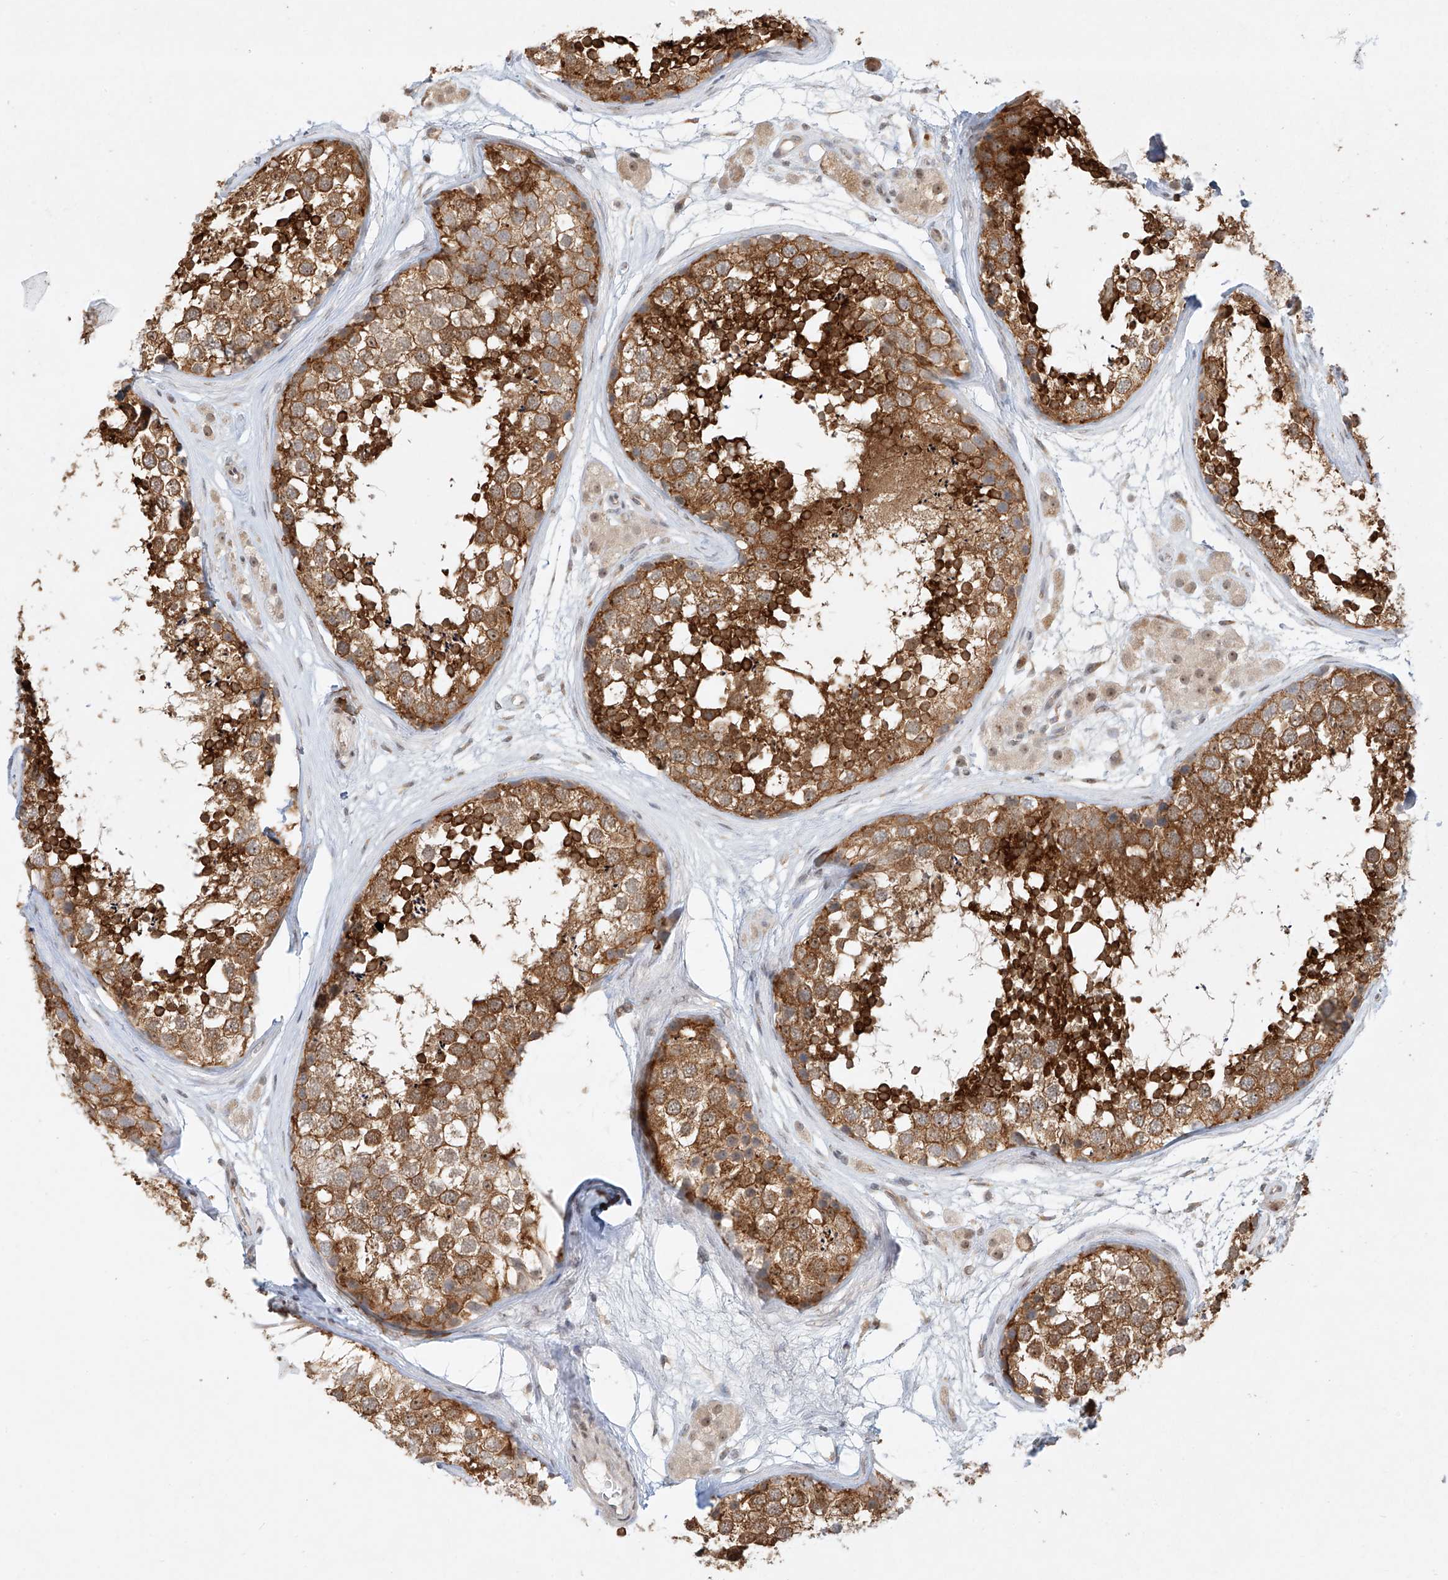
{"staining": {"intensity": "strong", "quantity": "25%-75%", "location": "cytoplasmic/membranous"}, "tissue": "testis", "cell_type": "Cells in seminiferous ducts", "image_type": "normal", "snomed": [{"axis": "morphology", "description": "Normal tissue, NOS"}, {"axis": "topography", "description": "Testis"}], "caption": "Protein staining demonstrates strong cytoplasmic/membranous staining in approximately 25%-75% of cells in seminiferous ducts in benign testis. (DAB (3,3'-diaminobenzidine) = brown stain, brightfield microscopy at high magnification).", "gene": "TASP1", "patient": {"sex": "male", "age": 56}}